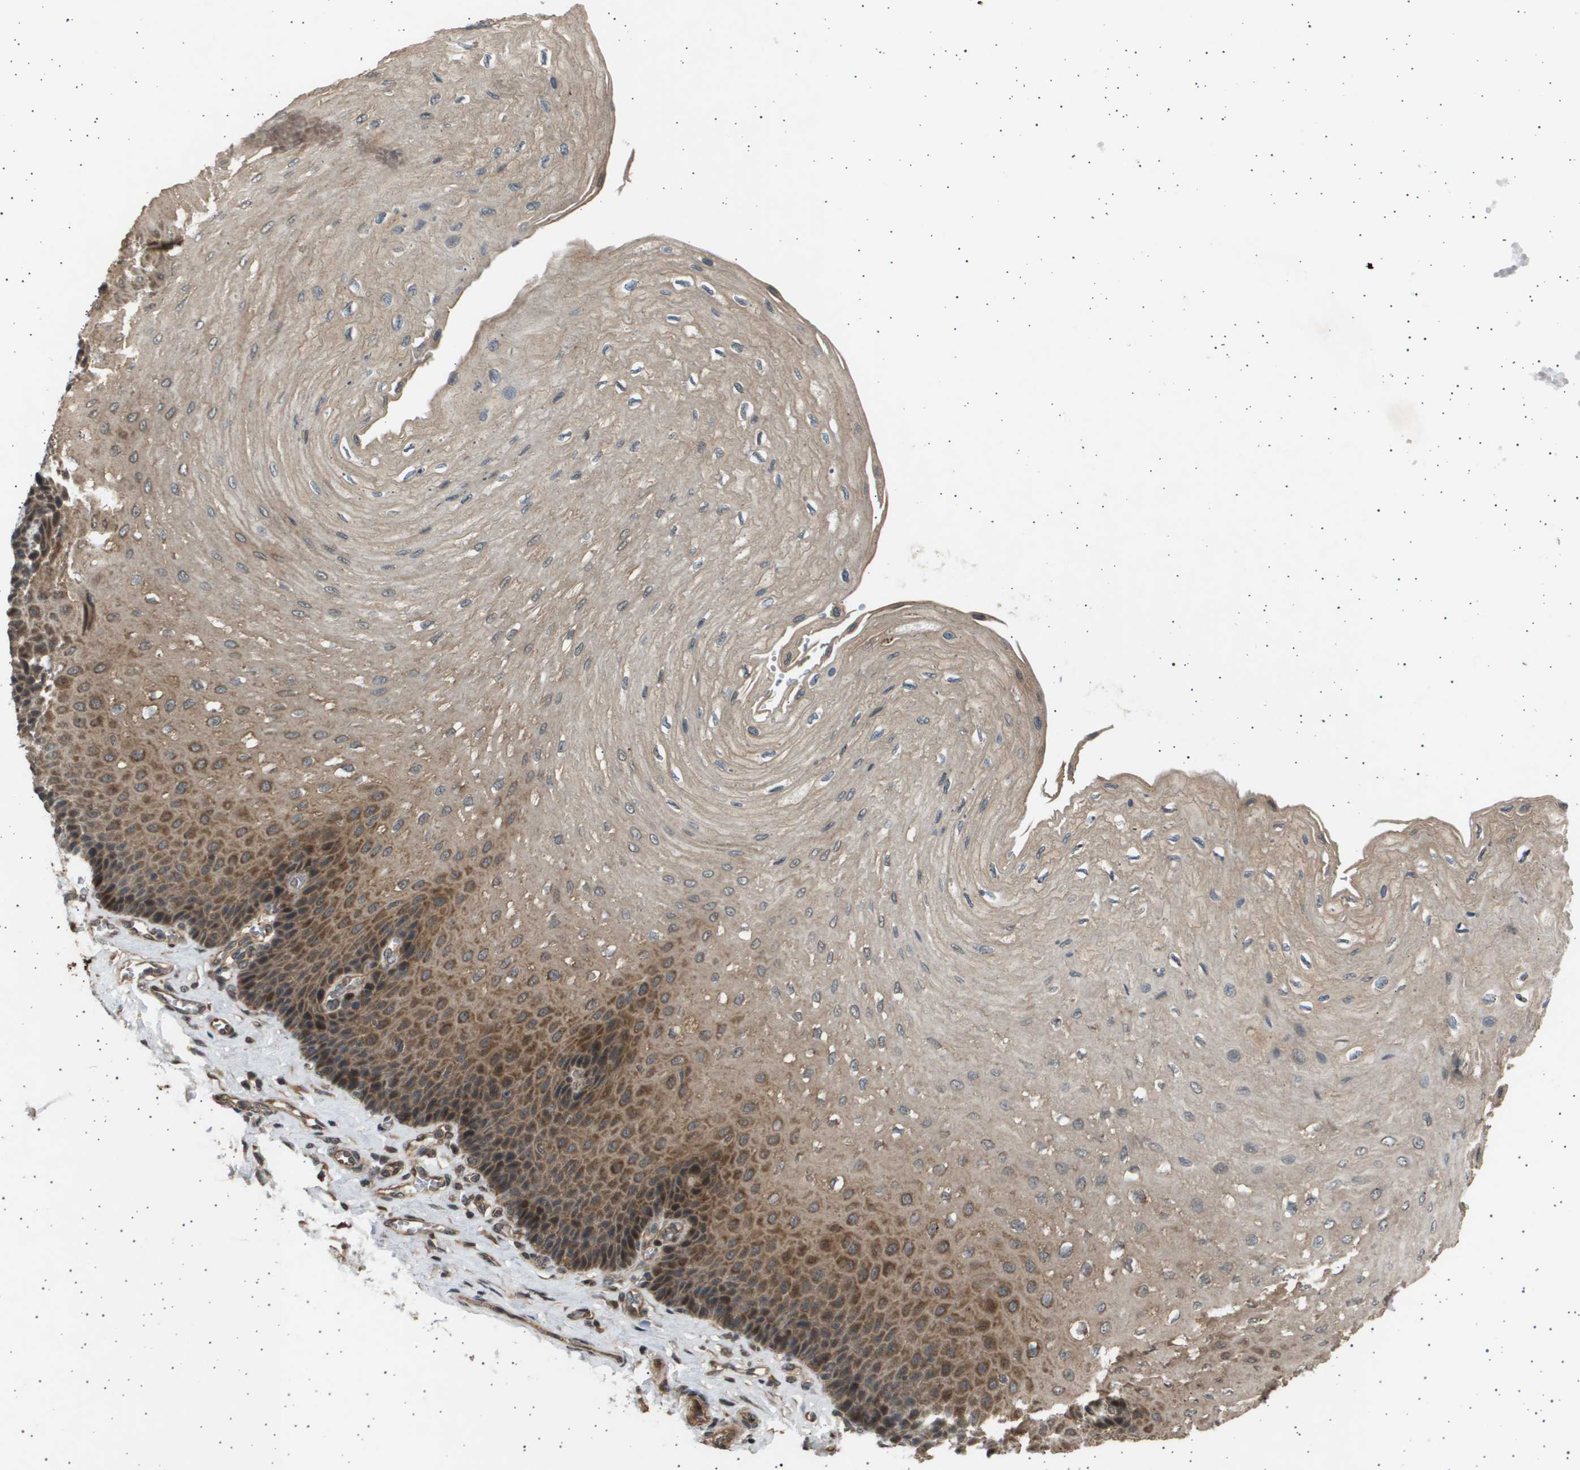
{"staining": {"intensity": "moderate", "quantity": ">75%", "location": "cytoplasmic/membranous"}, "tissue": "esophagus", "cell_type": "Squamous epithelial cells", "image_type": "normal", "snomed": [{"axis": "morphology", "description": "Normal tissue, NOS"}, {"axis": "topography", "description": "Esophagus"}], "caption": "A high-resolution micrograph shows immunohistochemistry (IHC) staining of benign esophagus, which reveals moderate cytoplasmic/membranous positivity in approximately >75% of squamous epithelial cells. The protein of interest is stained brown, and the nuclei are stained in blue (DAB (3,3'-diaminobenzidine) IHC with brightfield microscopy, high magnification).", "gene": "TNRC6A", "patient": {"sex": "female", "age": 72}}